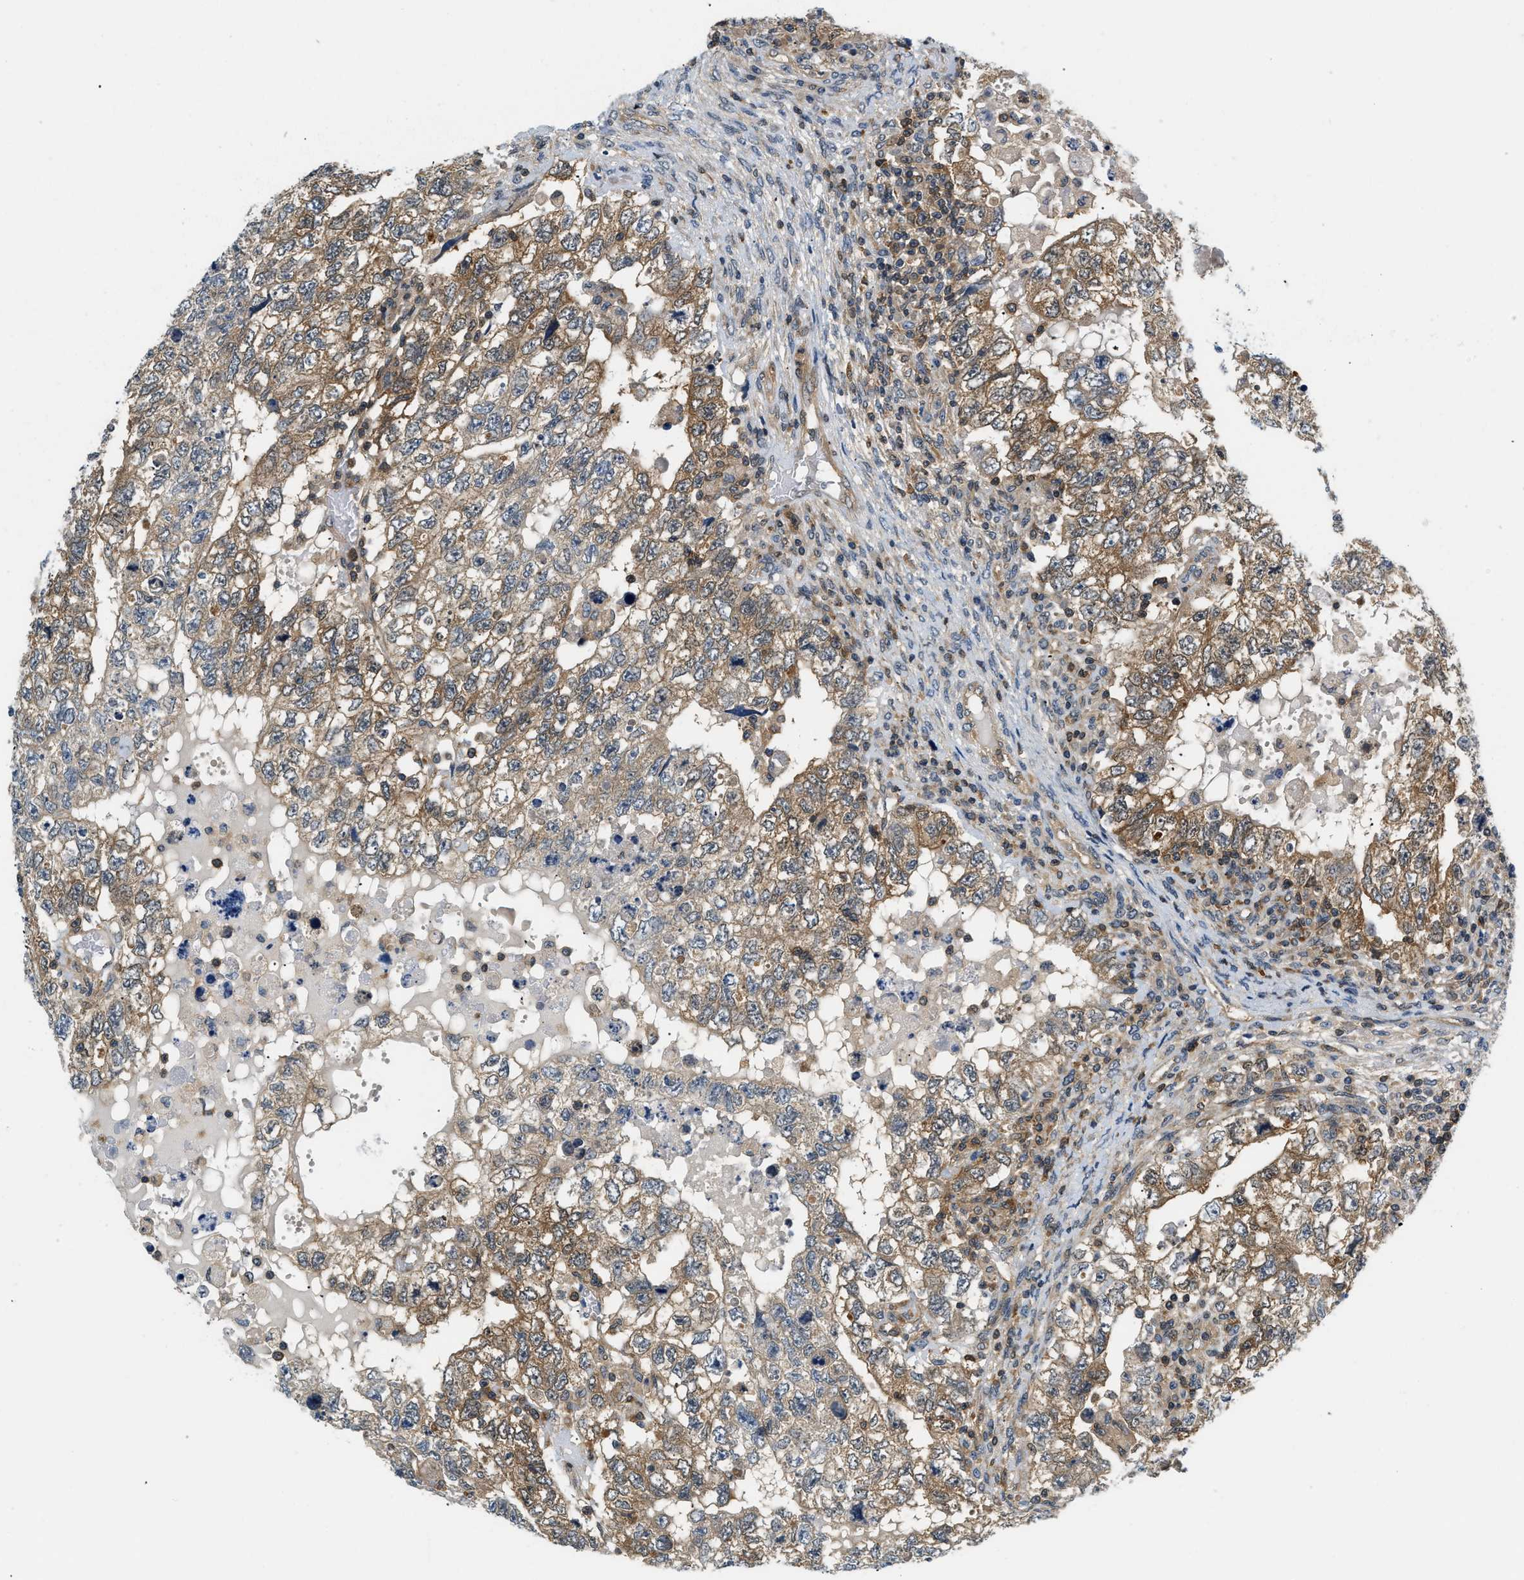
{"staining": {"intensity": "moderate", "quantity": ">75%", "location": "cytoplasmic/membranous"}, "tissue": "testis cancer", "cell_type": "Tumor cells", "image_type": "cancer", "snomed": [{"axis": "morphology", "description": "Carcinoma, Embryonal, NOS"}, {"axis": "topography", "description": "Testis"}], "caption": "This photomicrograph displays immunohistochemistry (IHC) staining of testis cancer (embryonal carcinoma), with medium moderate cytoplasmic/membranous expression in about >75% of tumor cells.", "gene": "EIF4EBP2", "patient": {"sex": "male", "age": 36}}